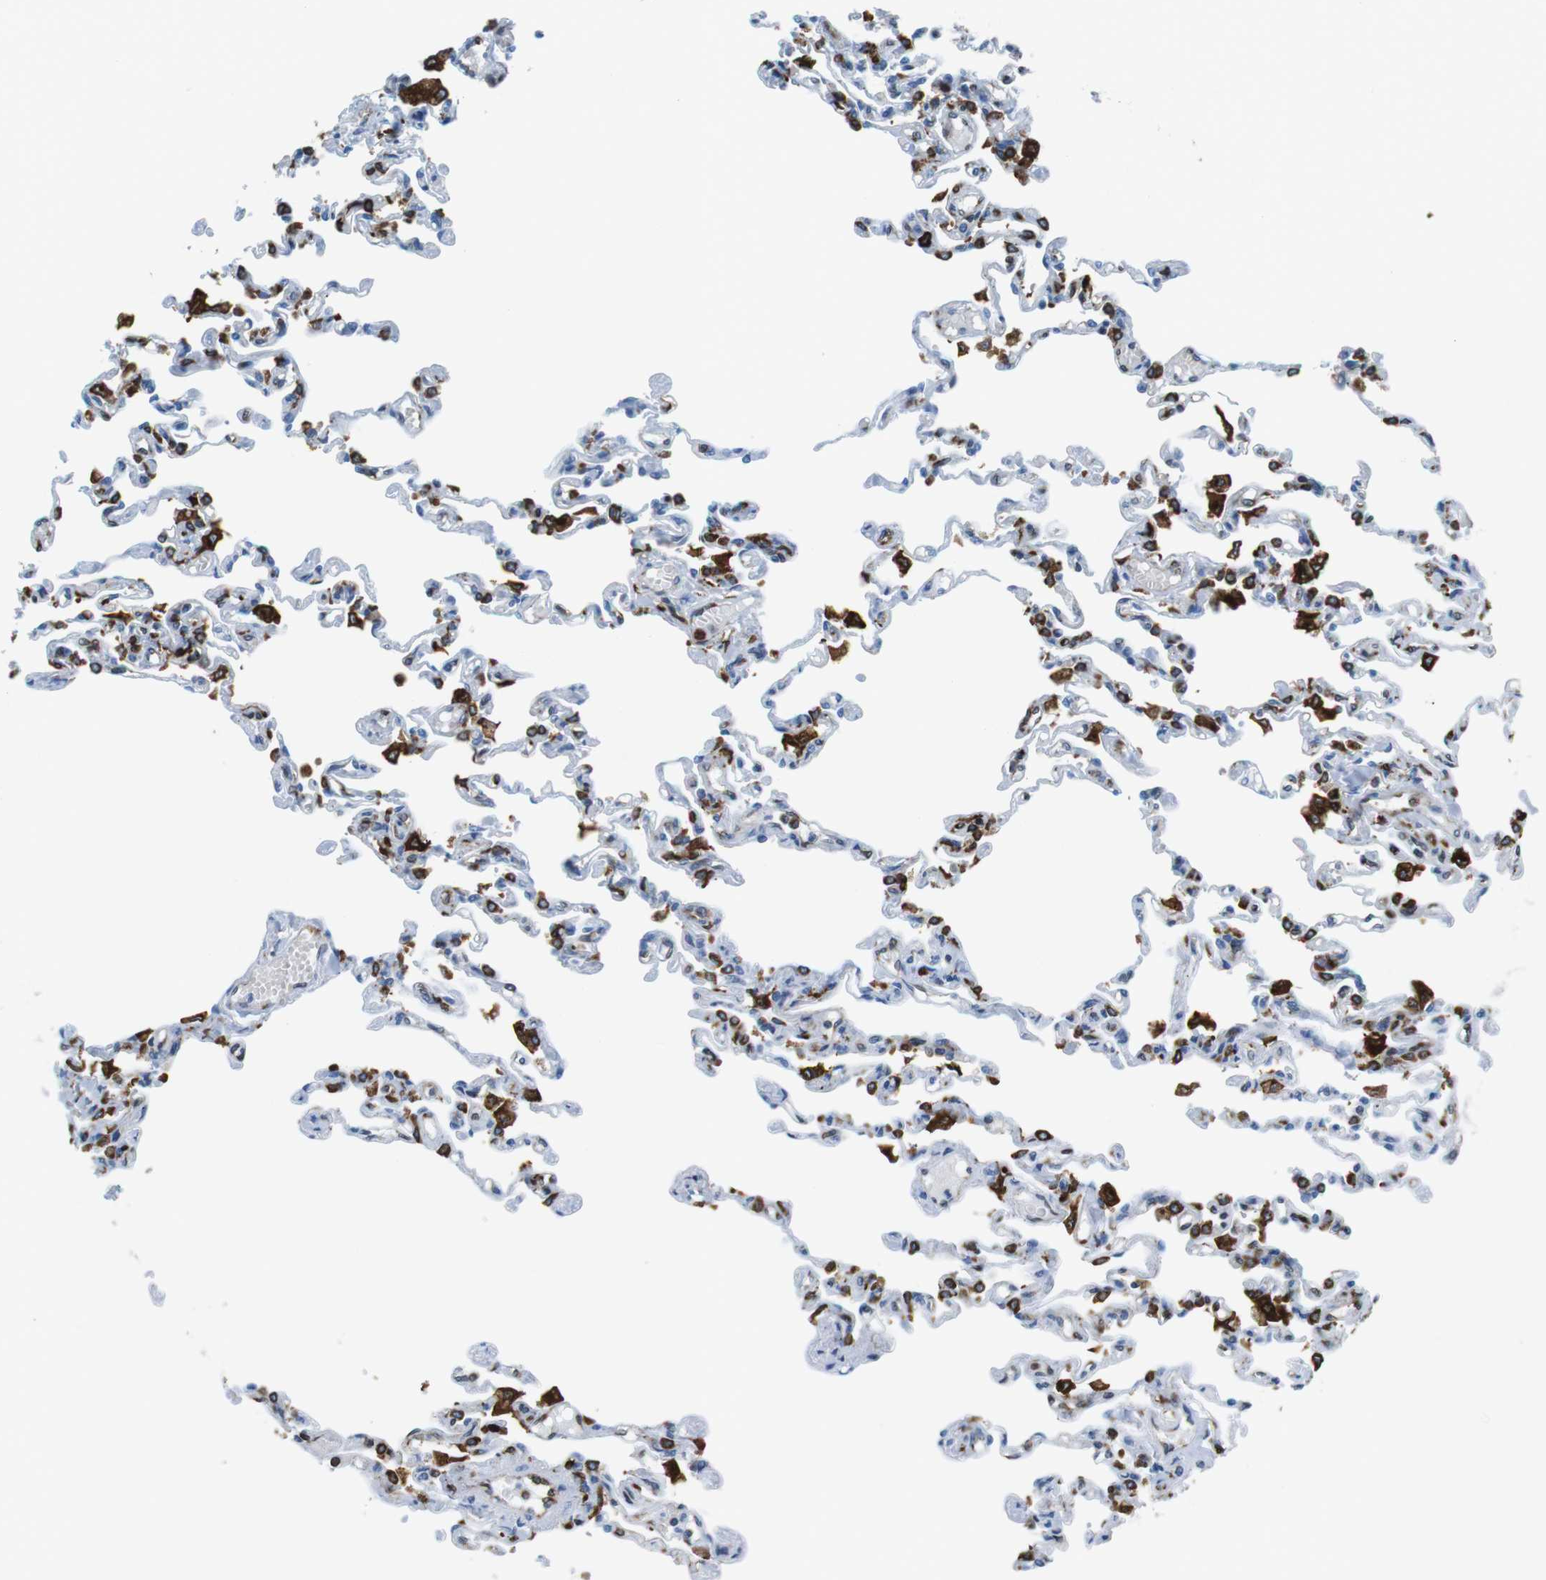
{"staining": {"intensity": "strong", "quantity": "25%-75%", "location": "cytoplasmic/membranous"}, "tissue": "lung", "cell_type": "Alveolar cells", "image_type": "normal", "snomed": [{"axis": "morphology", "description": "Normal tissue, NOS"}, {"axis": "topography", "description": "Lung"}], "caption": "Lung was stained to show a protein in brown. There is high levels of strong cytoplasmic/membranous positivity in about 25%-75% of alveolar cells.", "gene": "CIITA", "patient": {"sex": "male", "age": 21}}